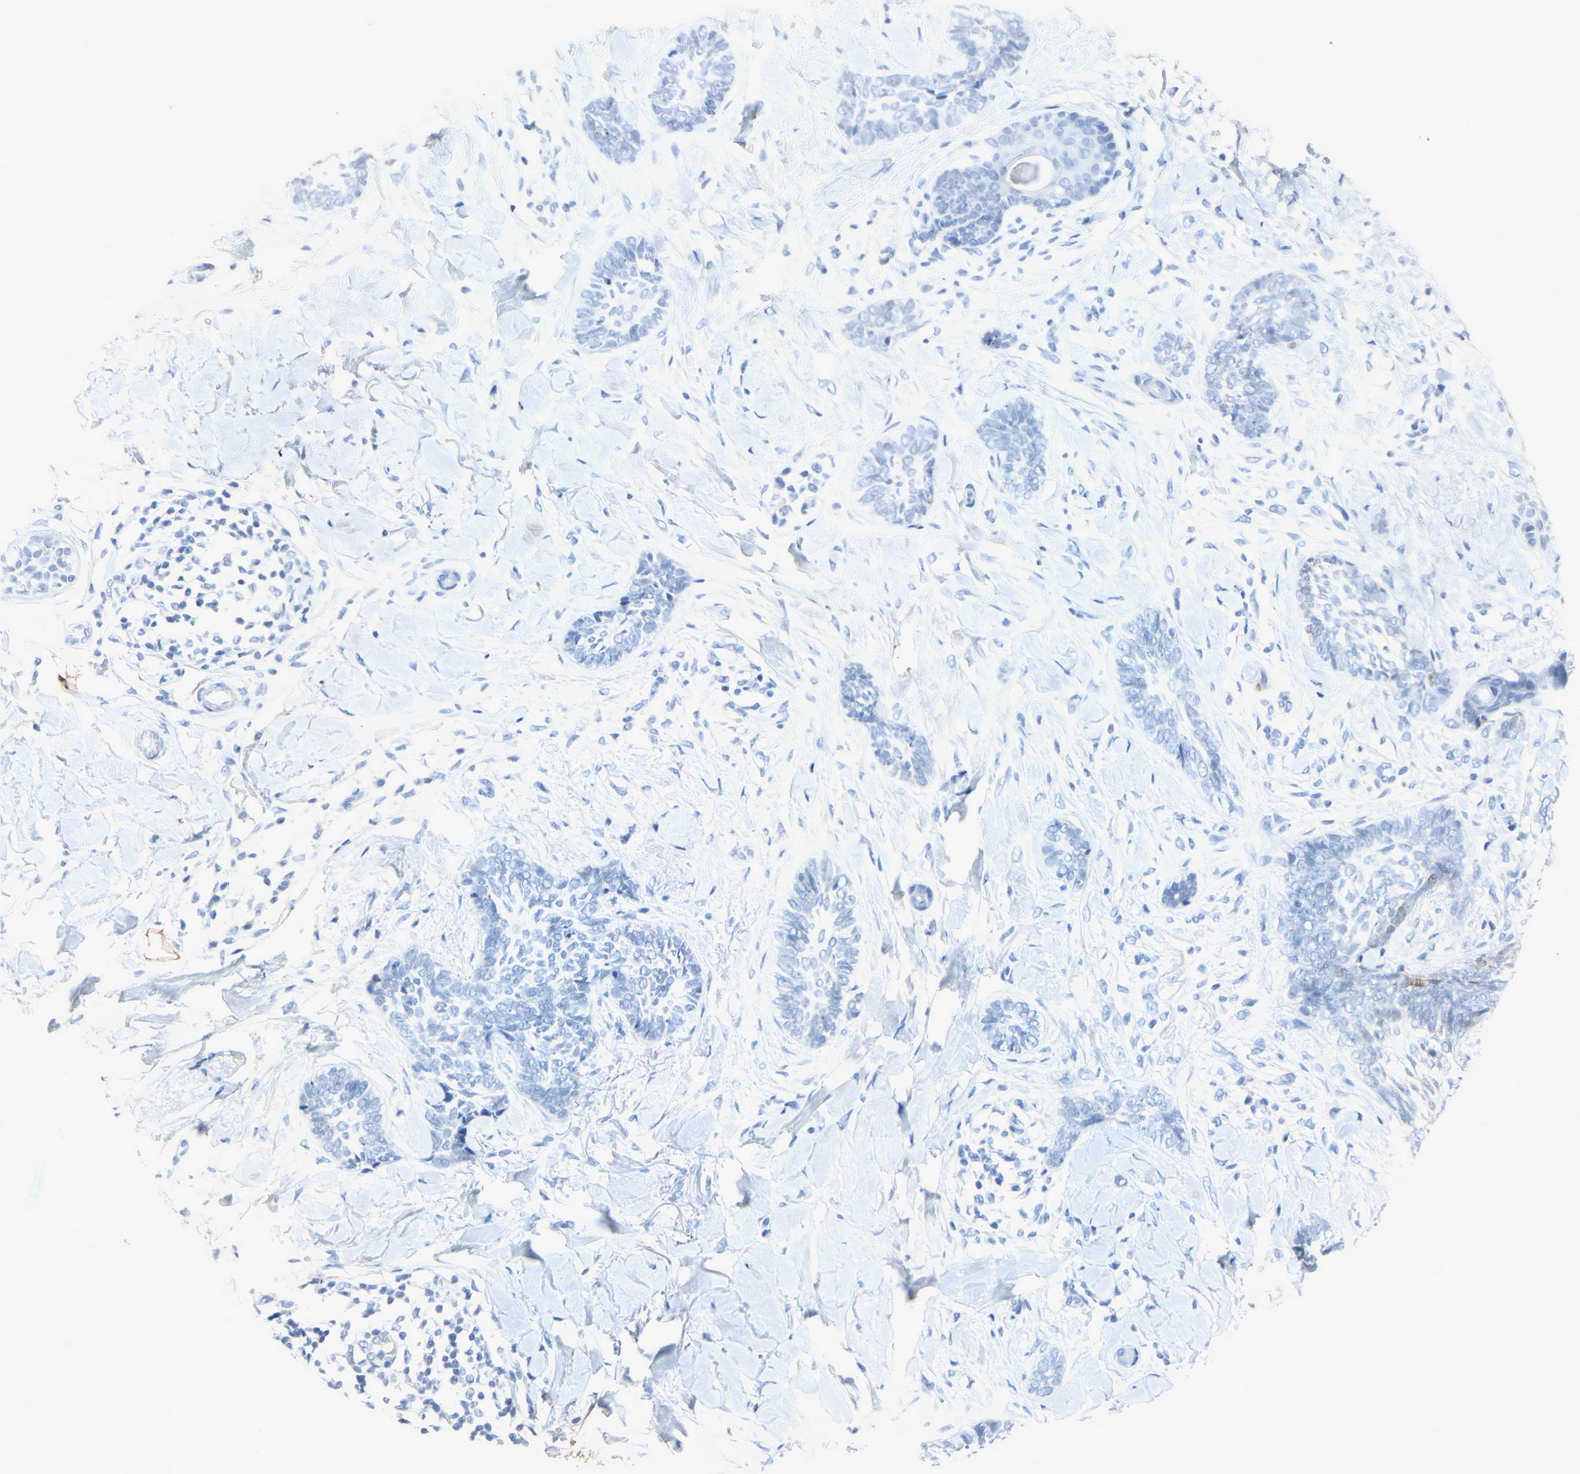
{"staining": {"intensity": "negative", "quantity": "none", "location": "none"}, "tissue": "skin cancer", "cell_type": "Tumor cells", "image_type": "cancer", "snomed": [{"axis": "morphology", "description": "Basal cell carcinoma"}, {"axis": "topography", "description": "Skin"}], "caption": "Immunohistochemistry (IHC) of skin basal cell carcinoma demonstrates no staining in tumor cells.", "gene": "CA3", "patient": {"sex": "female", "age": 58}}